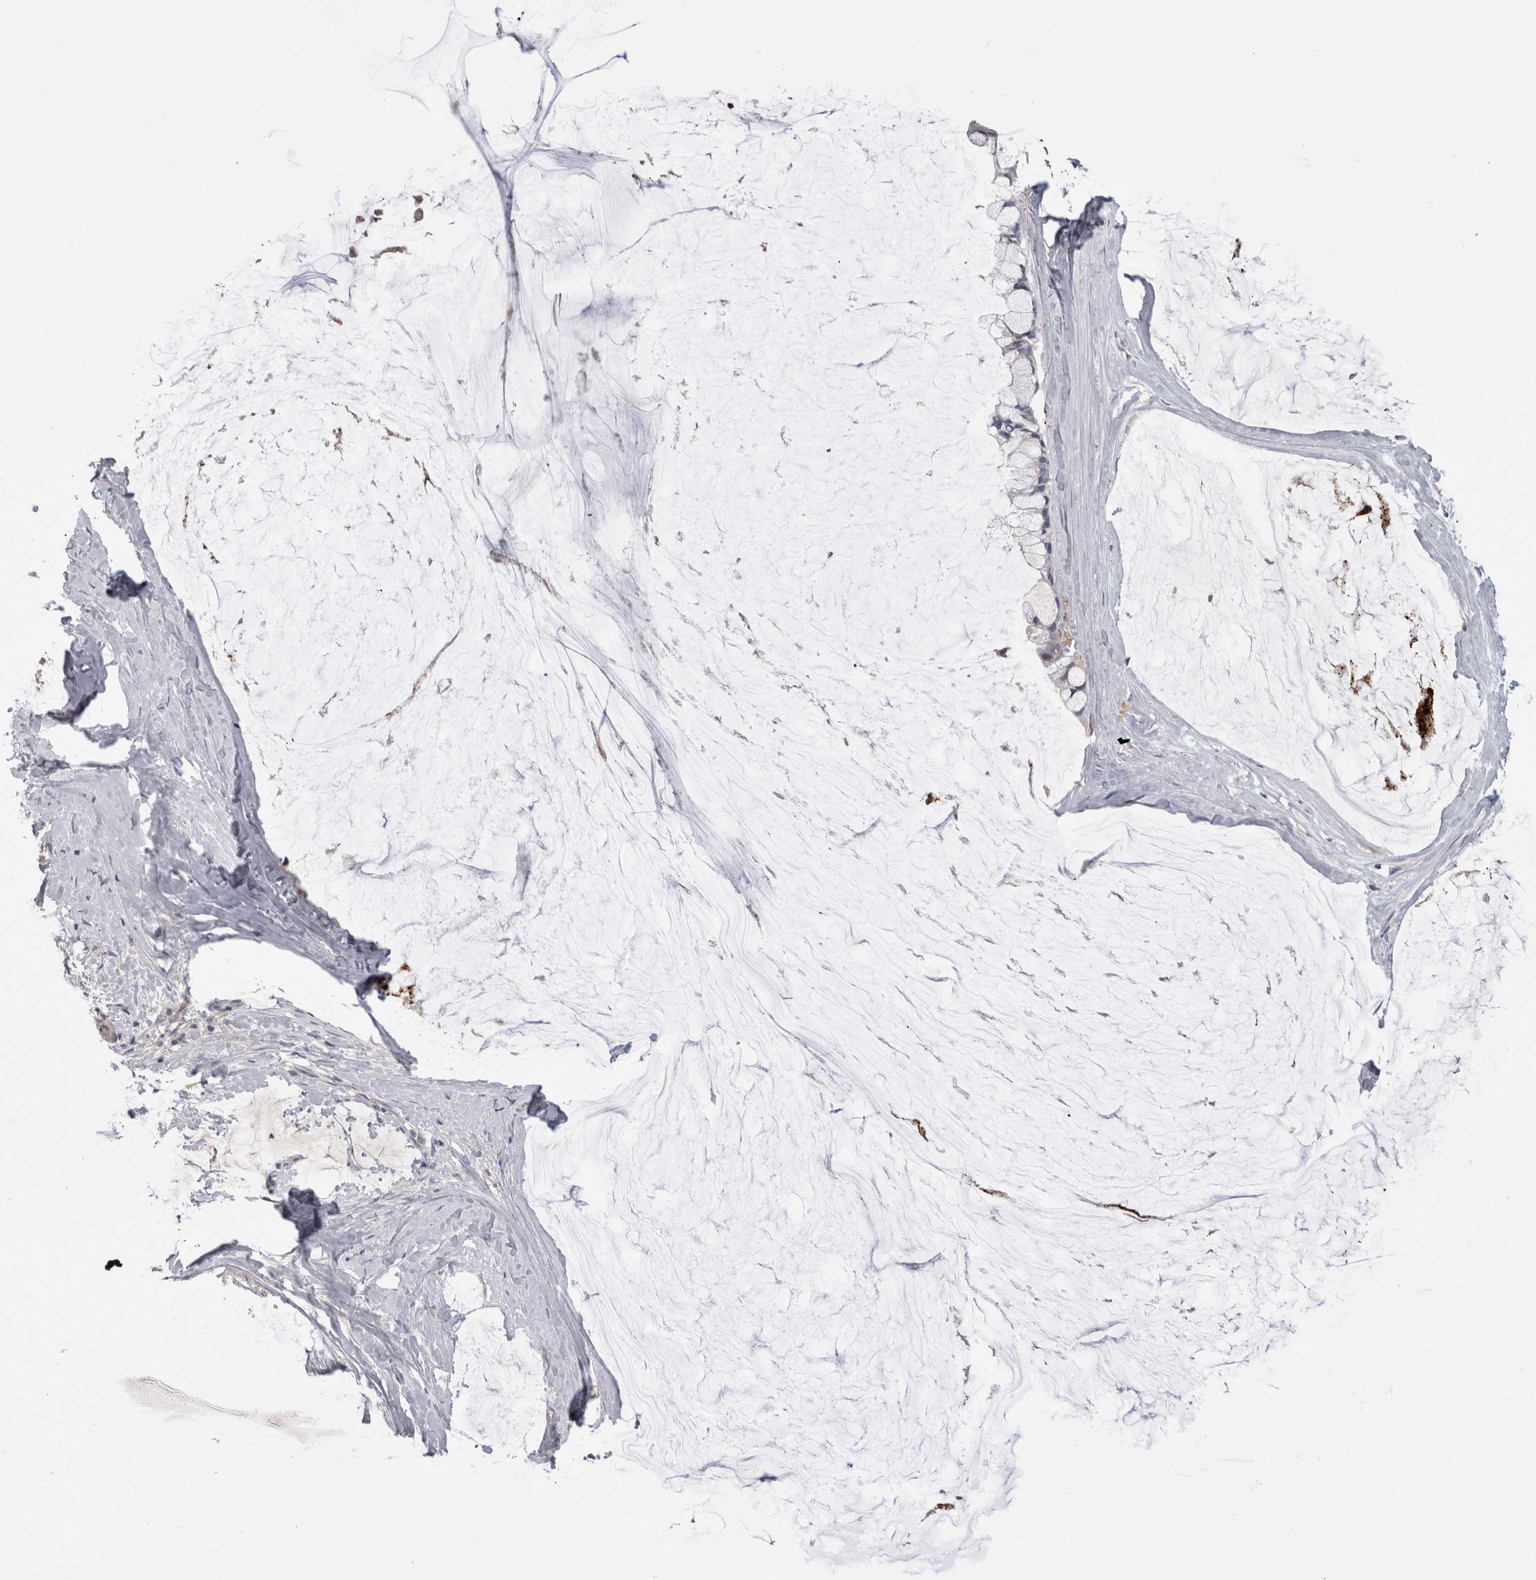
{"staining": {"intensity": "weak", "quantity": "<25%", "location": "cytoplasmic/membranous"}, "tissue": "ovarian cancer", "cell_type": "Tumor cells", "image_type": "cancer", "snomed": [{"axis": "morphology", "description": "Cystadenocarcinoma, mucinous, NOS"}, {"axis": "topography", "description": "Ovary"}], "caption": "High magnification brightfield microscopy of ovarian cancer (mucinous cystadenocarcinoma) stained with DAB (3,3'-diaminobenzidine) (brown) and counterstained with hematoxylin (blue): tumor cells show no significant positivity.", "gene": "STC1", "patient": {"sex": "female", "age": 39}}